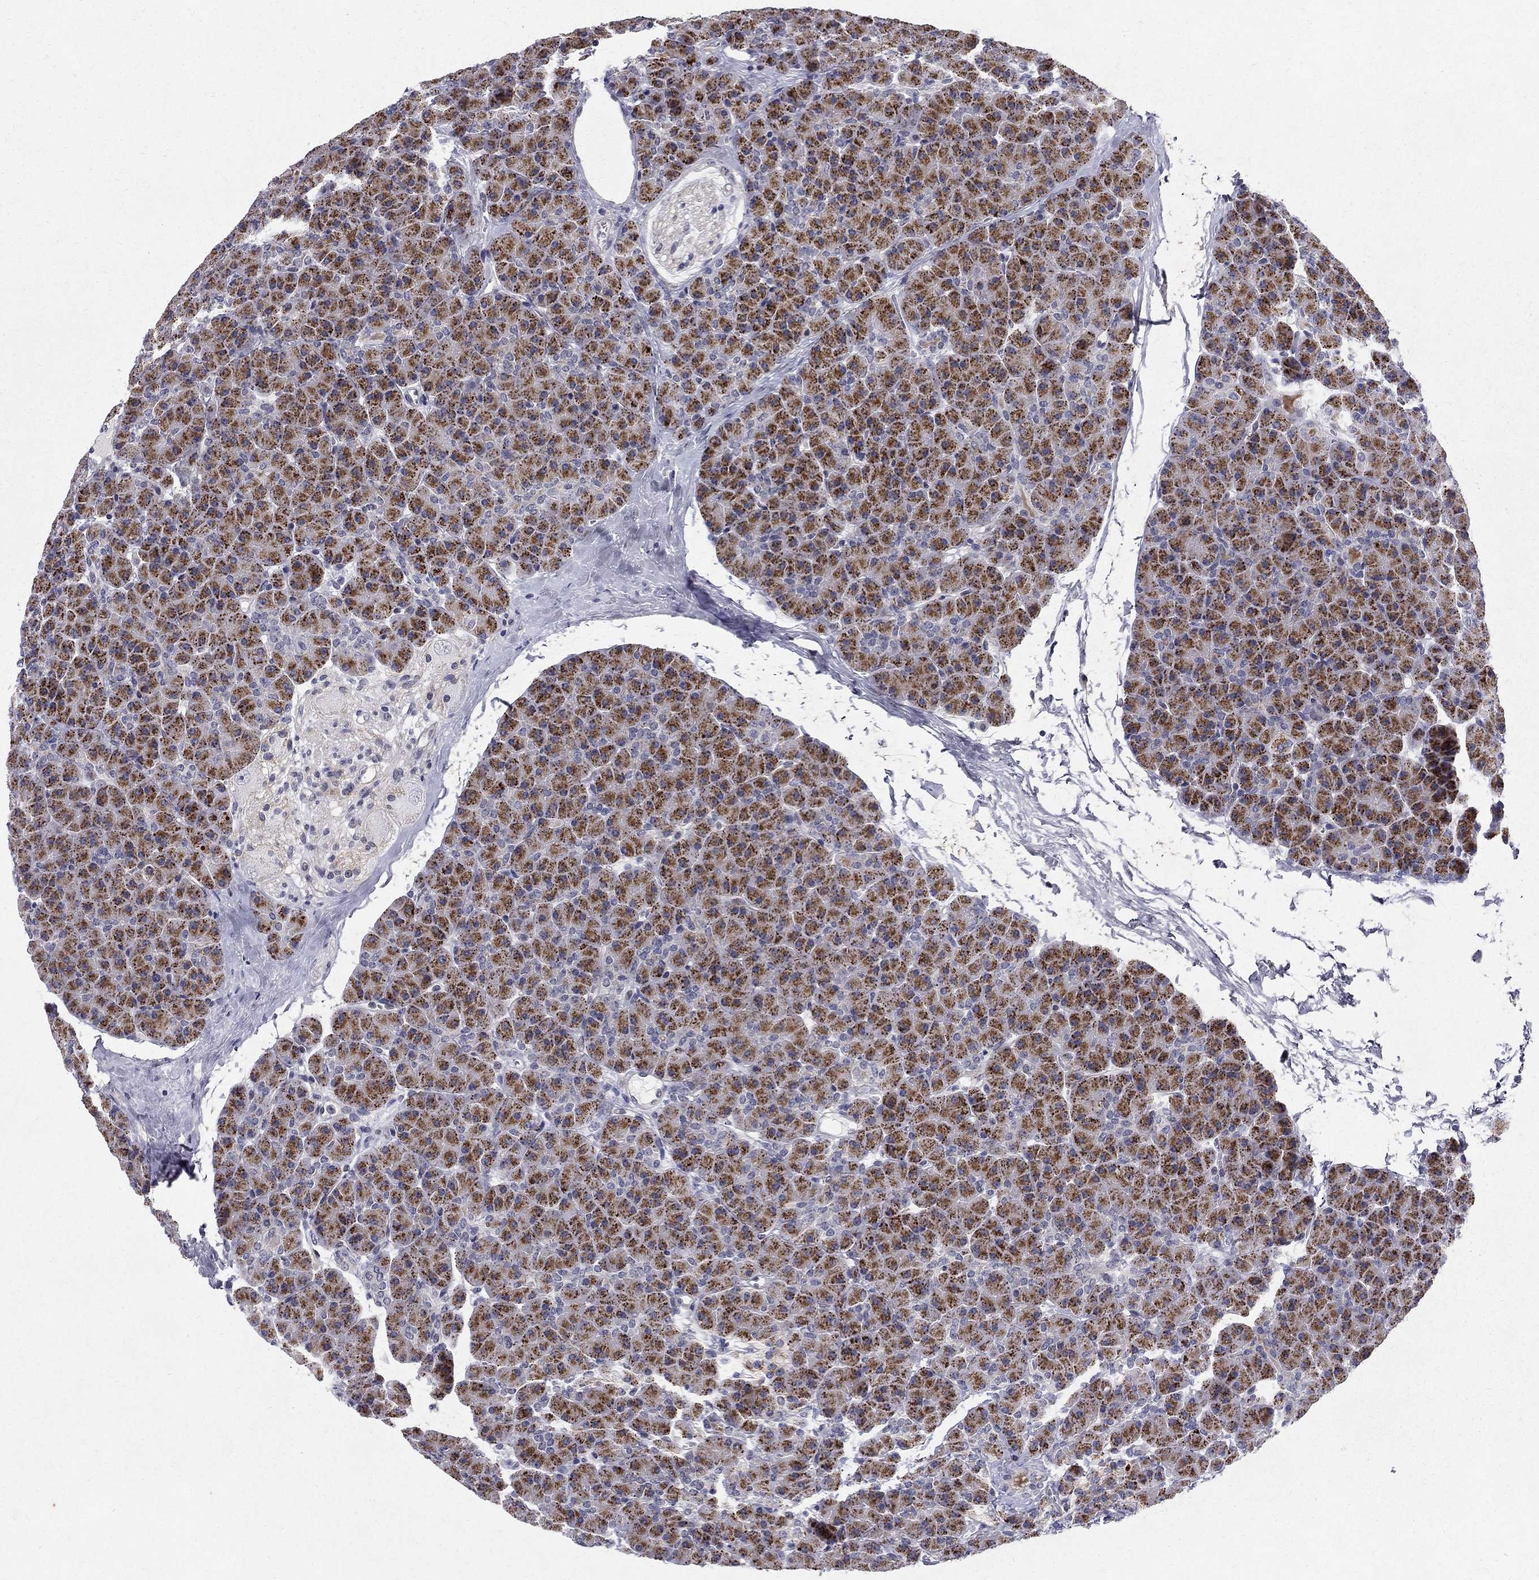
{"staining": {"intensity": "strong", "quantity": ">75%", "location": "cytoplasmic/membranous"}, "tissue": "pancreas", "cell_type": "Exocrine glandular cells", "image_type": "normal", "snomed": [{"axis": "morphology", "description": "Normal tissue, NOS"}, {"axis": "topography", "description": "Pancreas"}], "caption": "This micrograph reveals immunohistochemistry staining of benign pancreas, with high strong cytoplasmic/membranous expression in about >75% of exocrine glandular cells.", "gene": "CLIC6", "patient": {"sex": "female", "age": 44}}